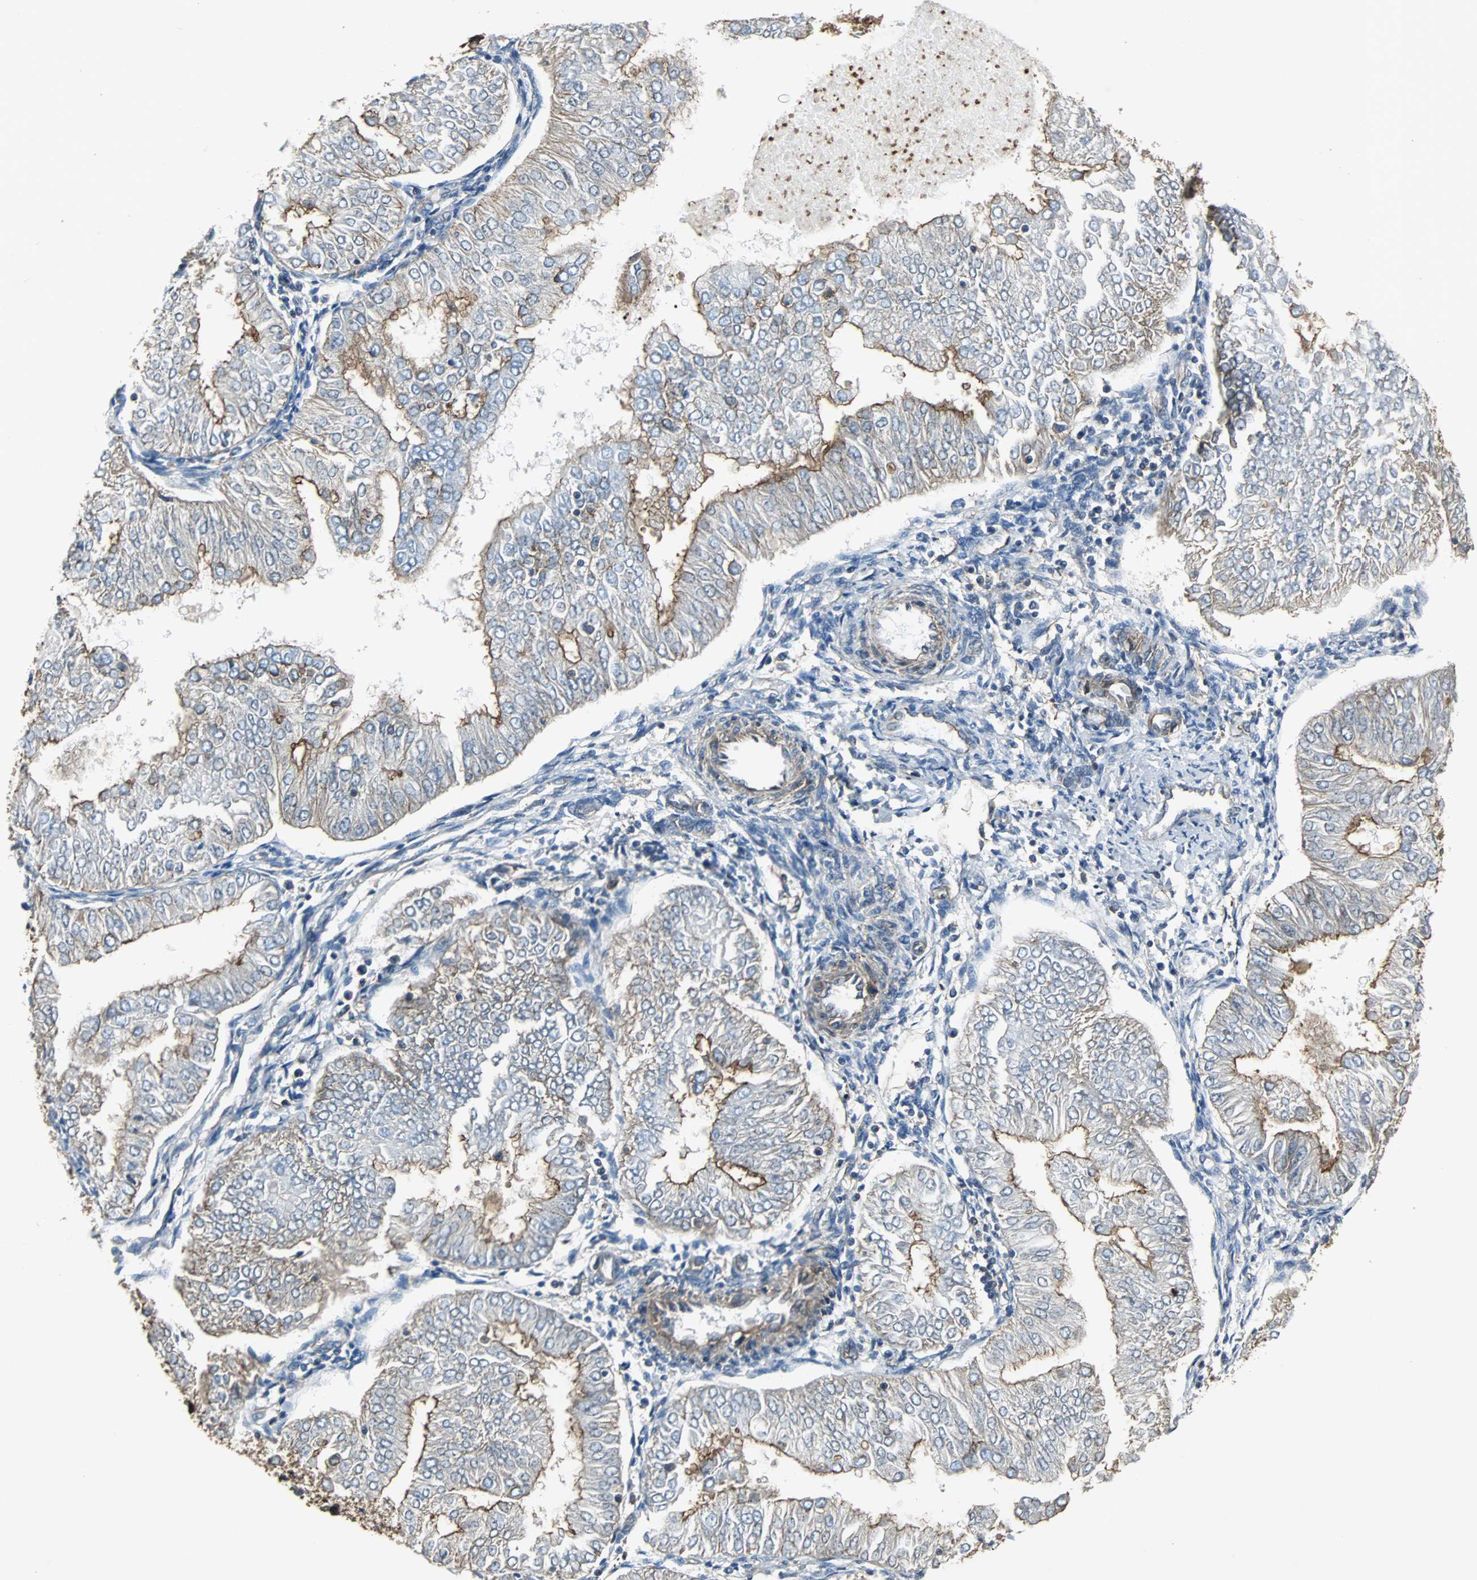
{"staining": {"intensity": "moderate", "quantity": ">75%", "location": "cytoplasmic/membranous"}, "tissue": "endometrial cancer", "cell_type": "Tumor cells", "image_type": "cancer", "snomed": [{"axis": "morphology", "description": "Adenocarcinoma, NOS"}, {"axis": "topography", "description": "Endometrium"}], "caption": "High-power microscopy captured an immunohistochemistry micrograph of adenocarcinoma (endometrial), revealing moderate cytoplasmic/membranous staining in about >75% of tumor cells.", "gene": "ACTN1", "patient": {"sex": "female", "age": 53}}